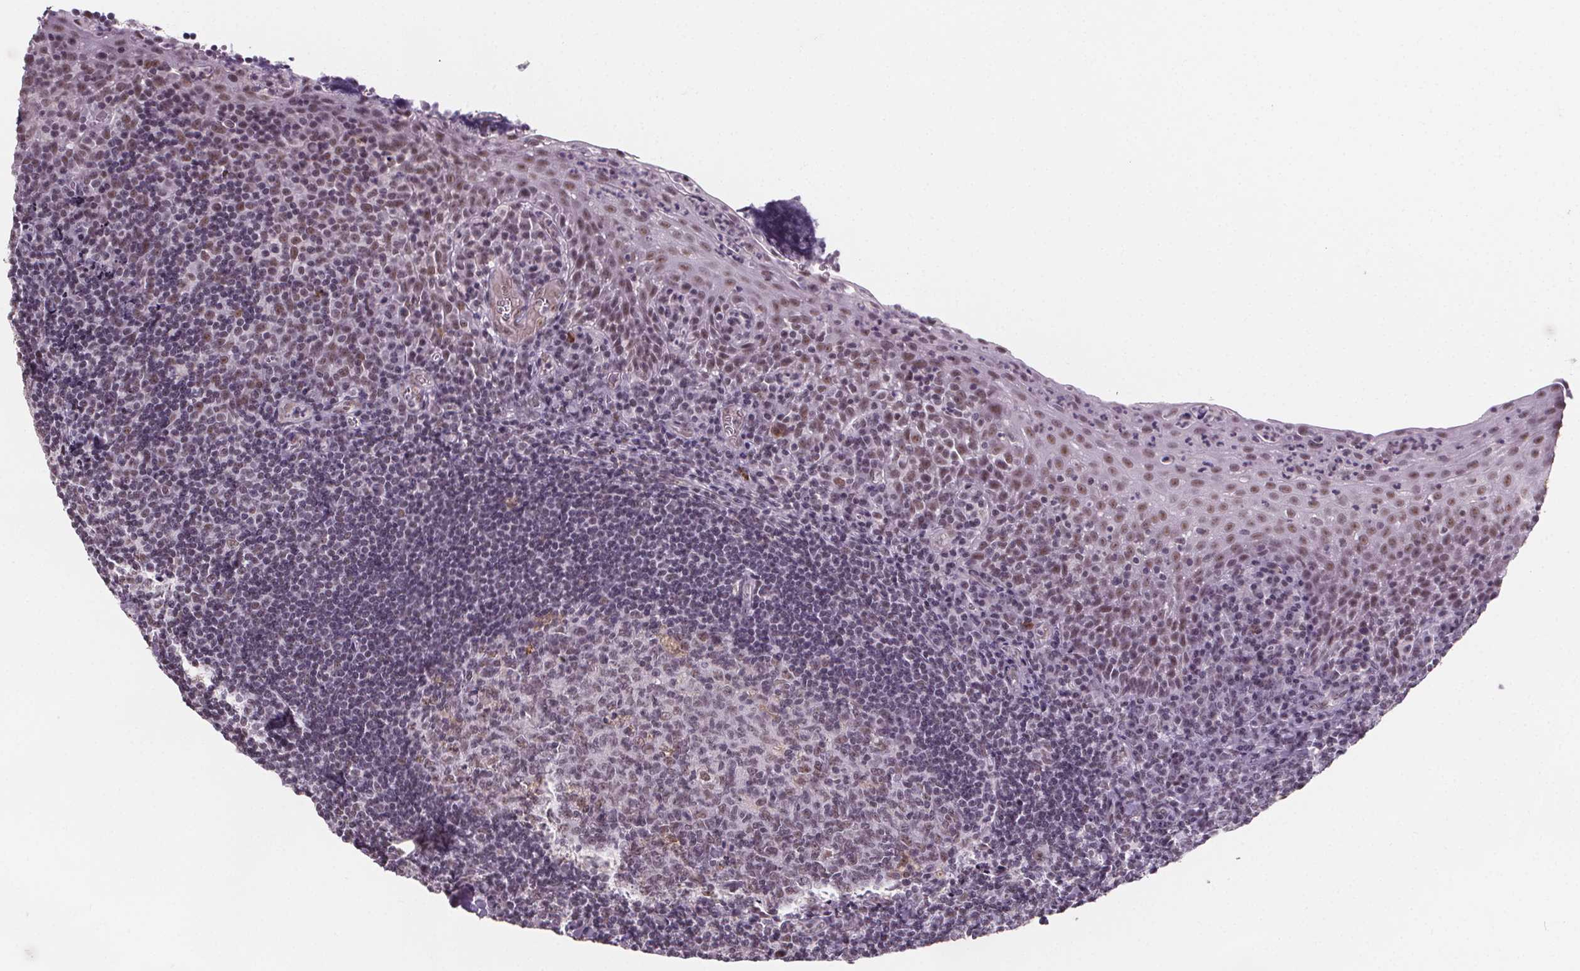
{"staining": {"intensity": "moderate", "quantity": "<25%", "location": "nuclear"}, "tissue": "tonsil", "cell_type": "Germinal center cells", "image_type": "normal", "snomed": [{"axis": "morphology", "description": "Normal tissue, NOS"}, {"axis": "morphology", "description": "Inflammation, NOS"}, {"axis": "topography", "description": "Tonsil"}], "caption": "The image exhibits staining of benign tonsil, revealing moderate nuclear protein positivity (brown color) within germinal center cells. (Brightfield microscopy of DAB IHC at high magnification).", "gene": "ZNF572", "patient": {"sex": "female", "age": 31}}